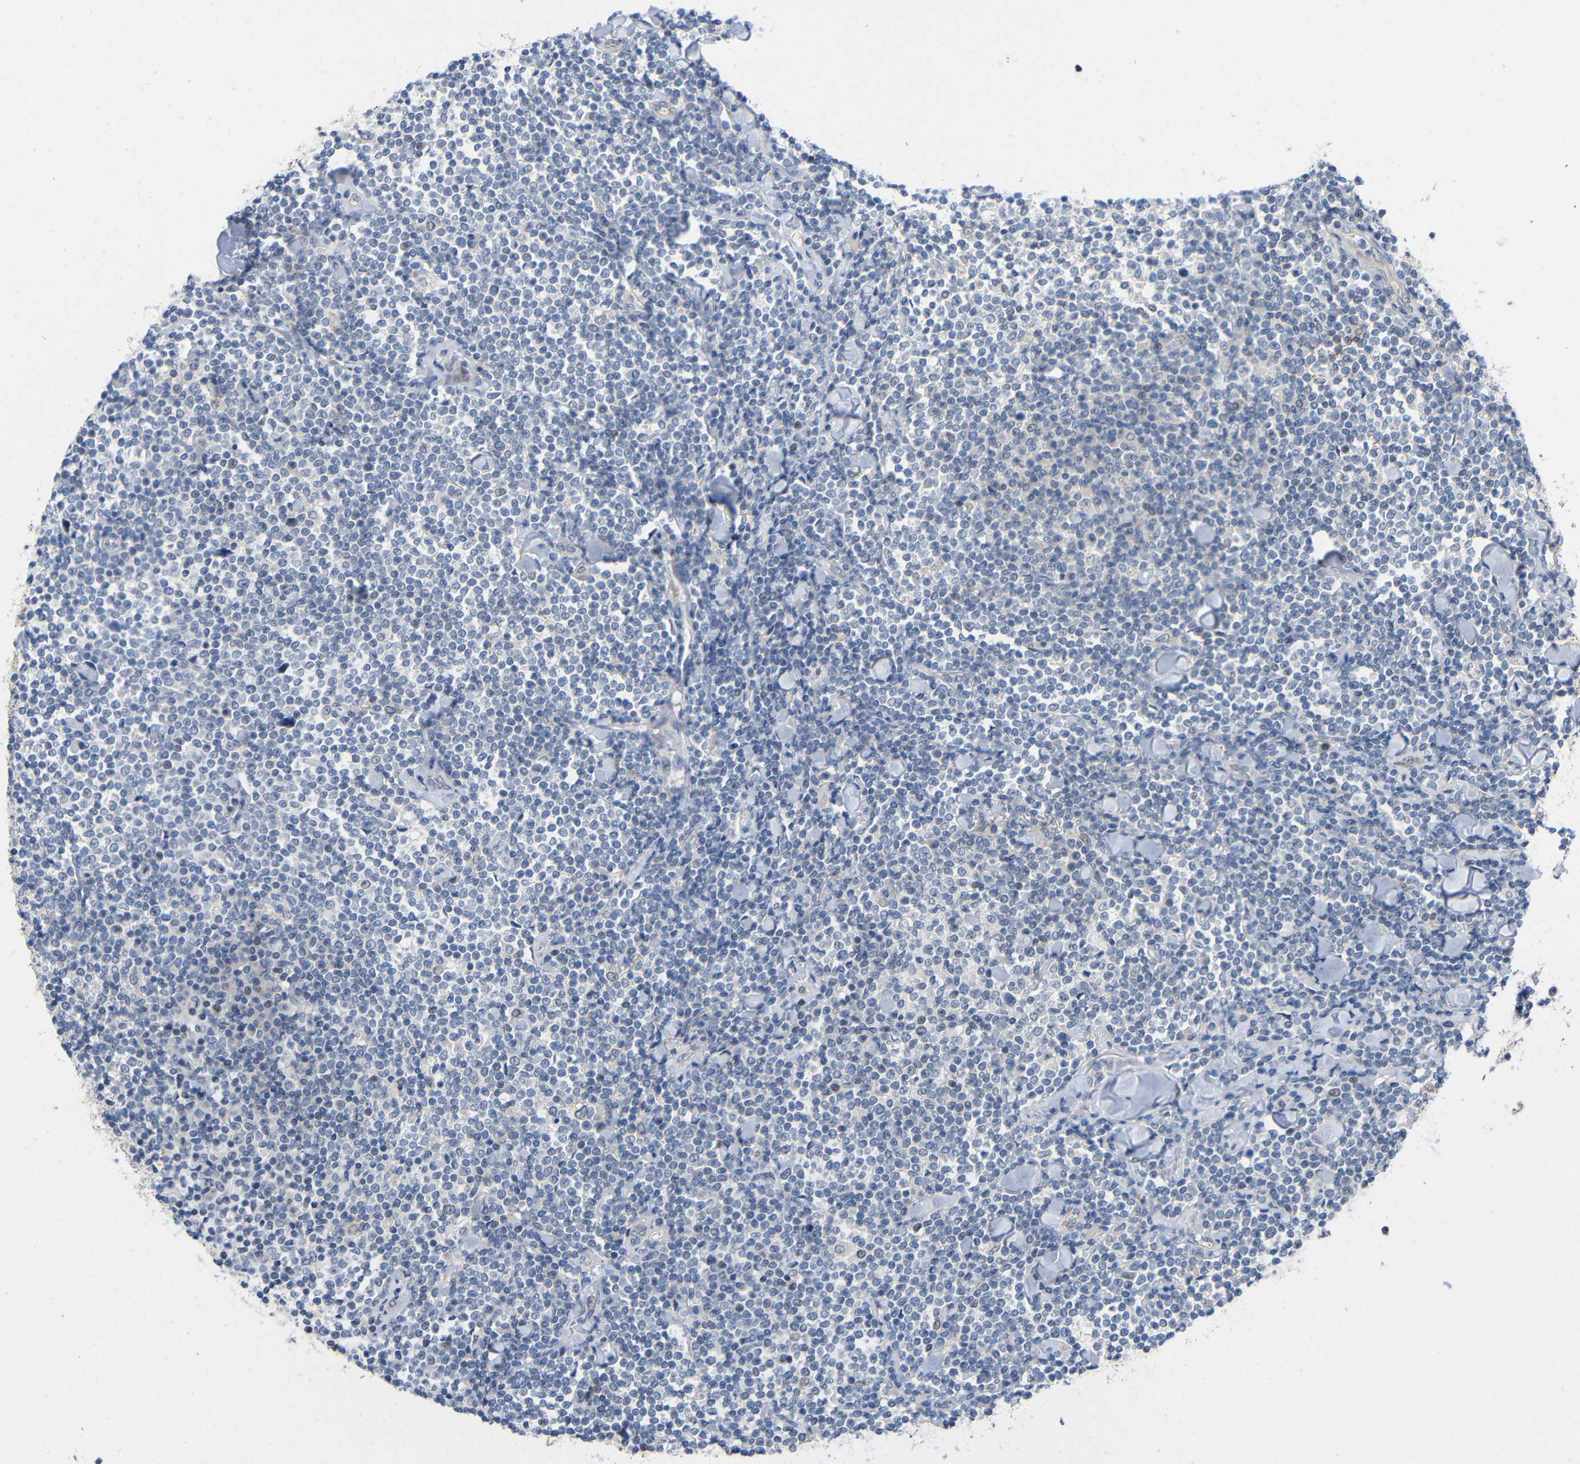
{"staining": {"intensity": "negative", "quantity": "none", "location": "none"}, "tissue": "lymphoma", "cell_type": "Tumor cells", "image_type": "cancer", "snomed": [{"axis": "morphology", "description": "Malignant lymphoma, non-Hodgkin's type, Low grade"}, {"axis": "topography", "description": "Soft tissue"}], "caption": "Immunohistochemical staining of human malignant lymphoma, non-Hodgkin's type (low-grade) demonstrates no significant positivity in tumor cells. The staining was performed using DAB to visualize the protein expression in brown, while the nuclei were stained in blue with hematoxylin (Magnification: 20x).", "gene": "CMTM1", "patient": {"sex": "male", "age": 92}}